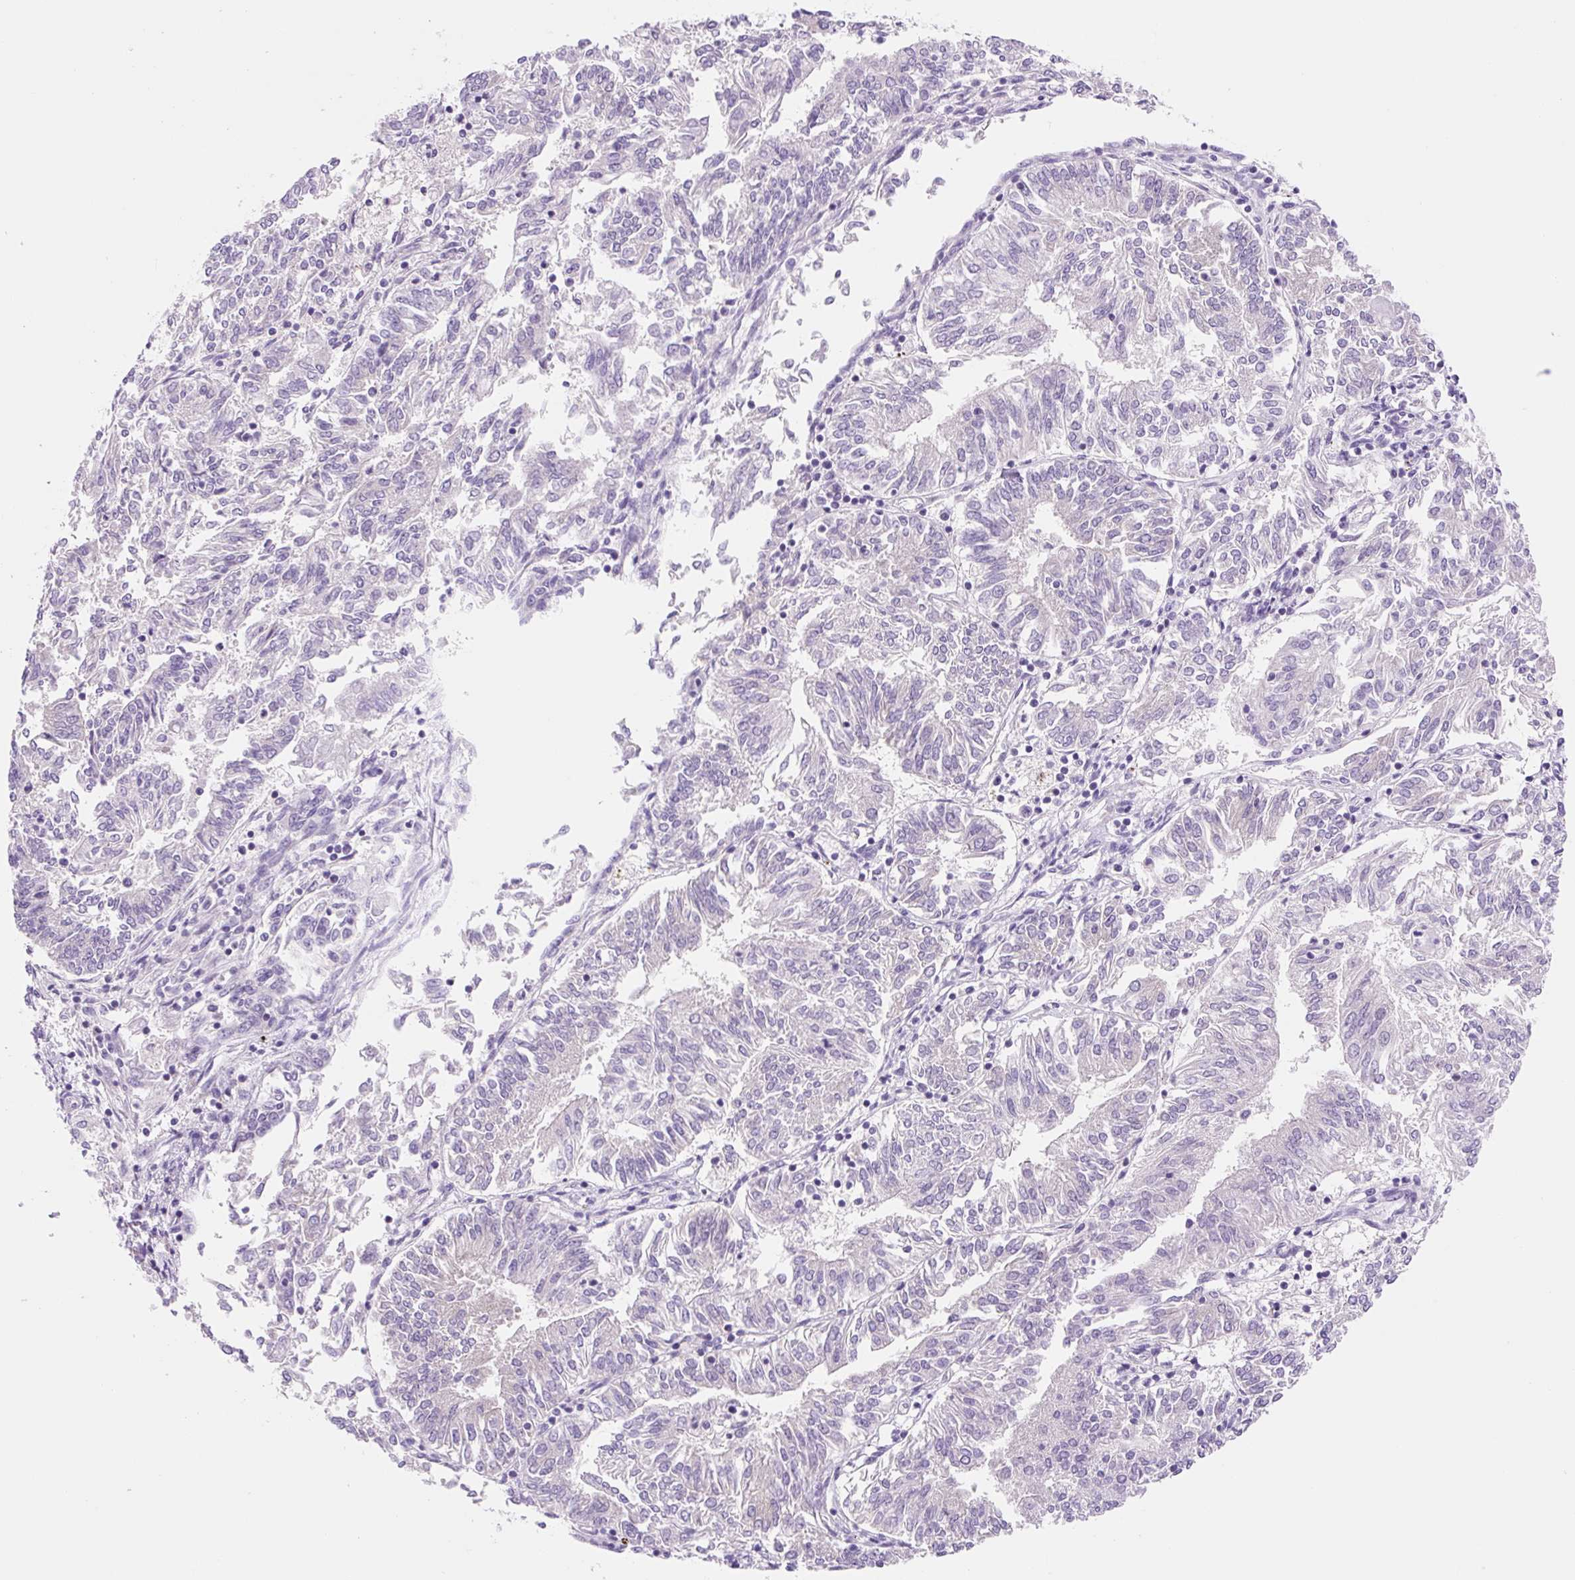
{"staining": {"intensity": "negative", "quantity": "none", "location": "none"}, "tissue": "endometrial cancer", "cell_type": "Tumor cells", "image_type": "cancer", "snomed": [{"axis": "morphology", "description": "Adenocarcinoma, NOS"}, {"axis": "topography", "description": "Endometrium"}], "caption": "Immunohistochemistry (IHC) photomicrograph of neoplastic tissue: endometrial cancer (adenocarcinoma) stained with DAB (3,3'-diaminobenzidine) displays no significant protein positivity in tumor cells.", "gene": "CELF6", "patient": {"sex": "female", "age": 58}}